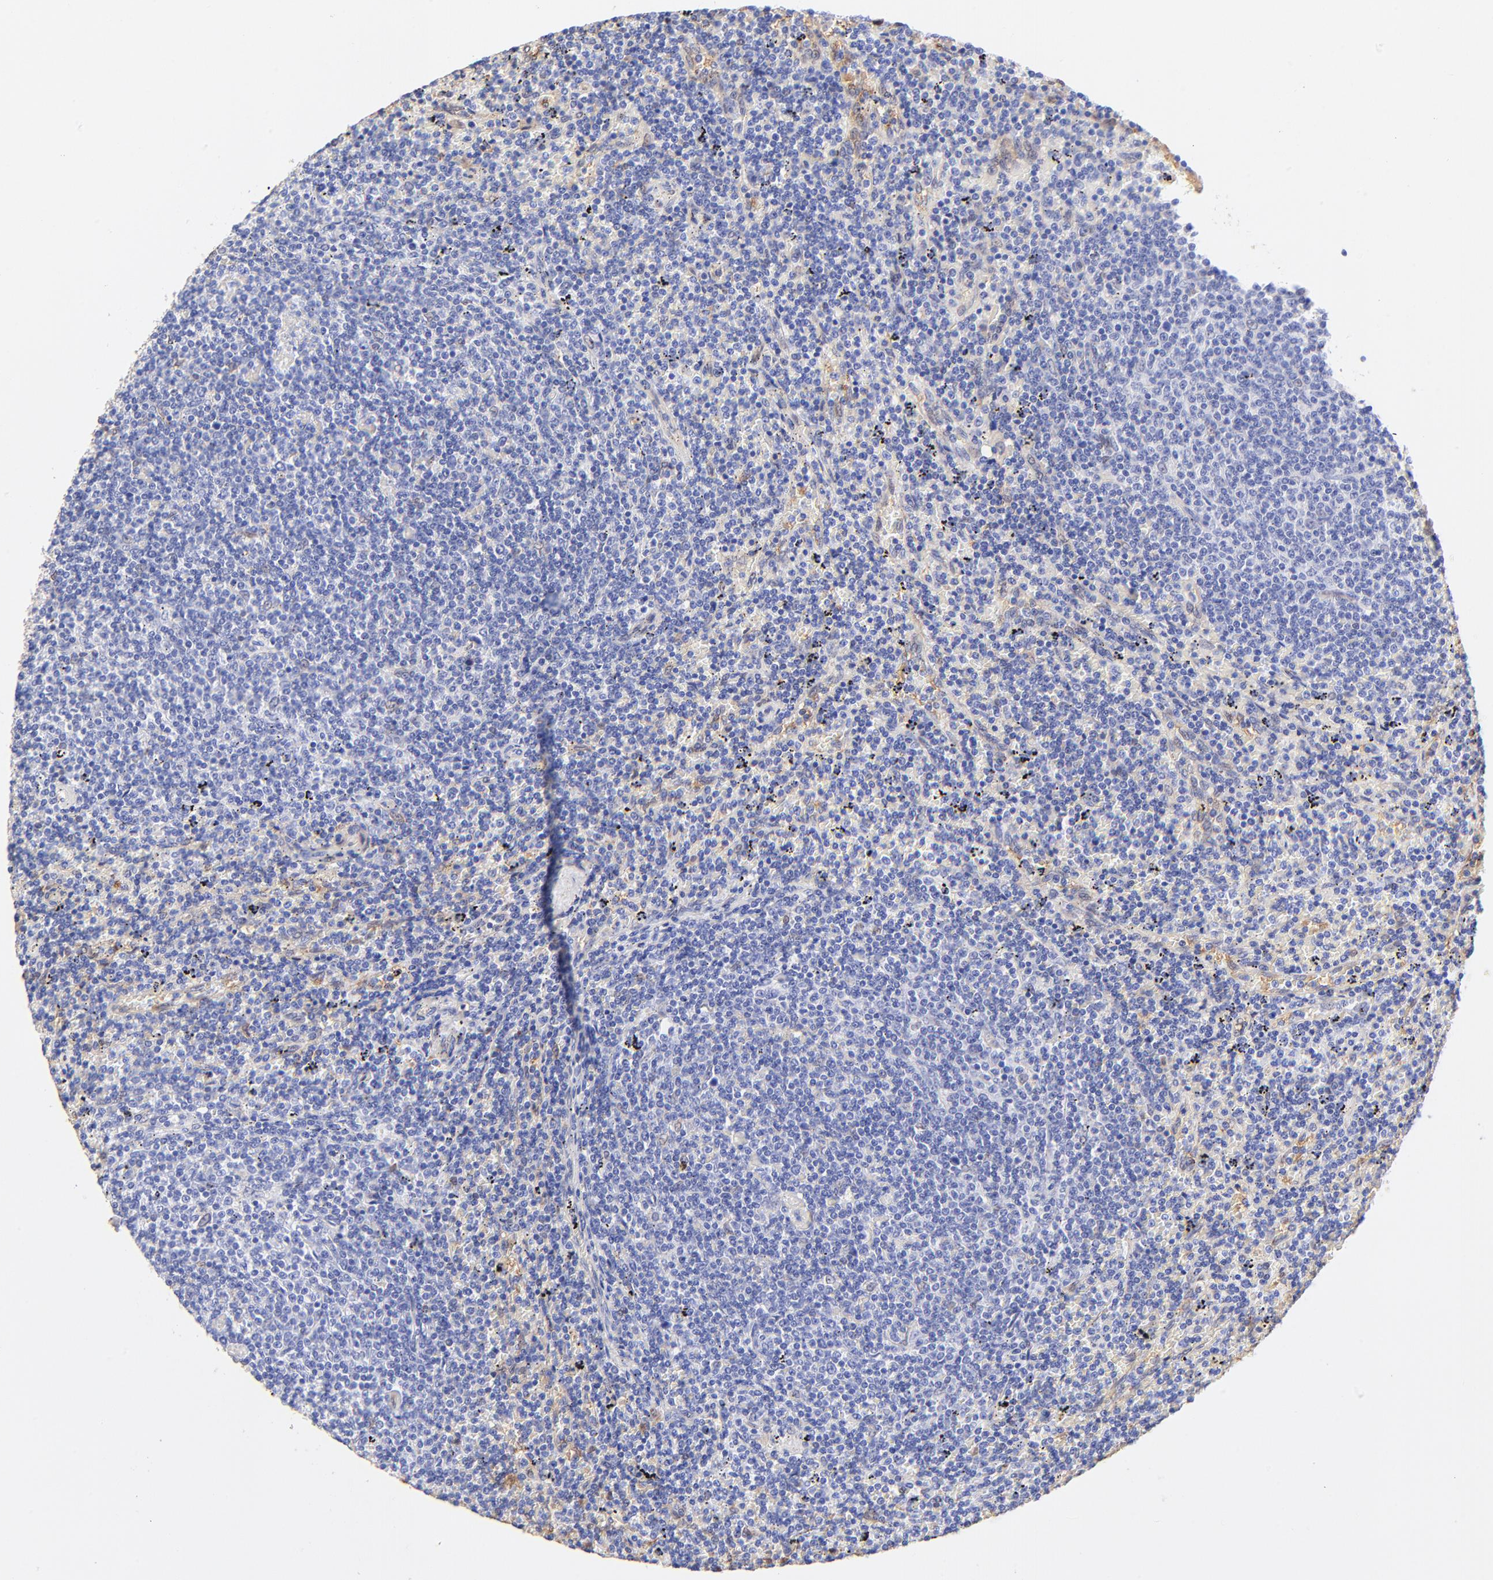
{"staining": {"intensity": "negative", "quantity": "none", "location": "none"}, "tissue": "lymphoma", "cell_type": "Tumor cells", "image_type": "cancer", "snomed": [{"axis": "morphology", "description": "Malignant lymphoma, non-Hodgkin's type, Low grade"}, {"axis": "topography", "description": "Spleen"}], "caption": "High power microscopy histopathology image of an IHC image of malignant lymphoma, non-Hodgkin's type (low-grade), revealing no significant expression in tumor cells. (Immunohistochemistry, brightfield microscopy, high magnification).", "gene": "ALDH1A1", "patient": {"sex": "female", "age": 50}}